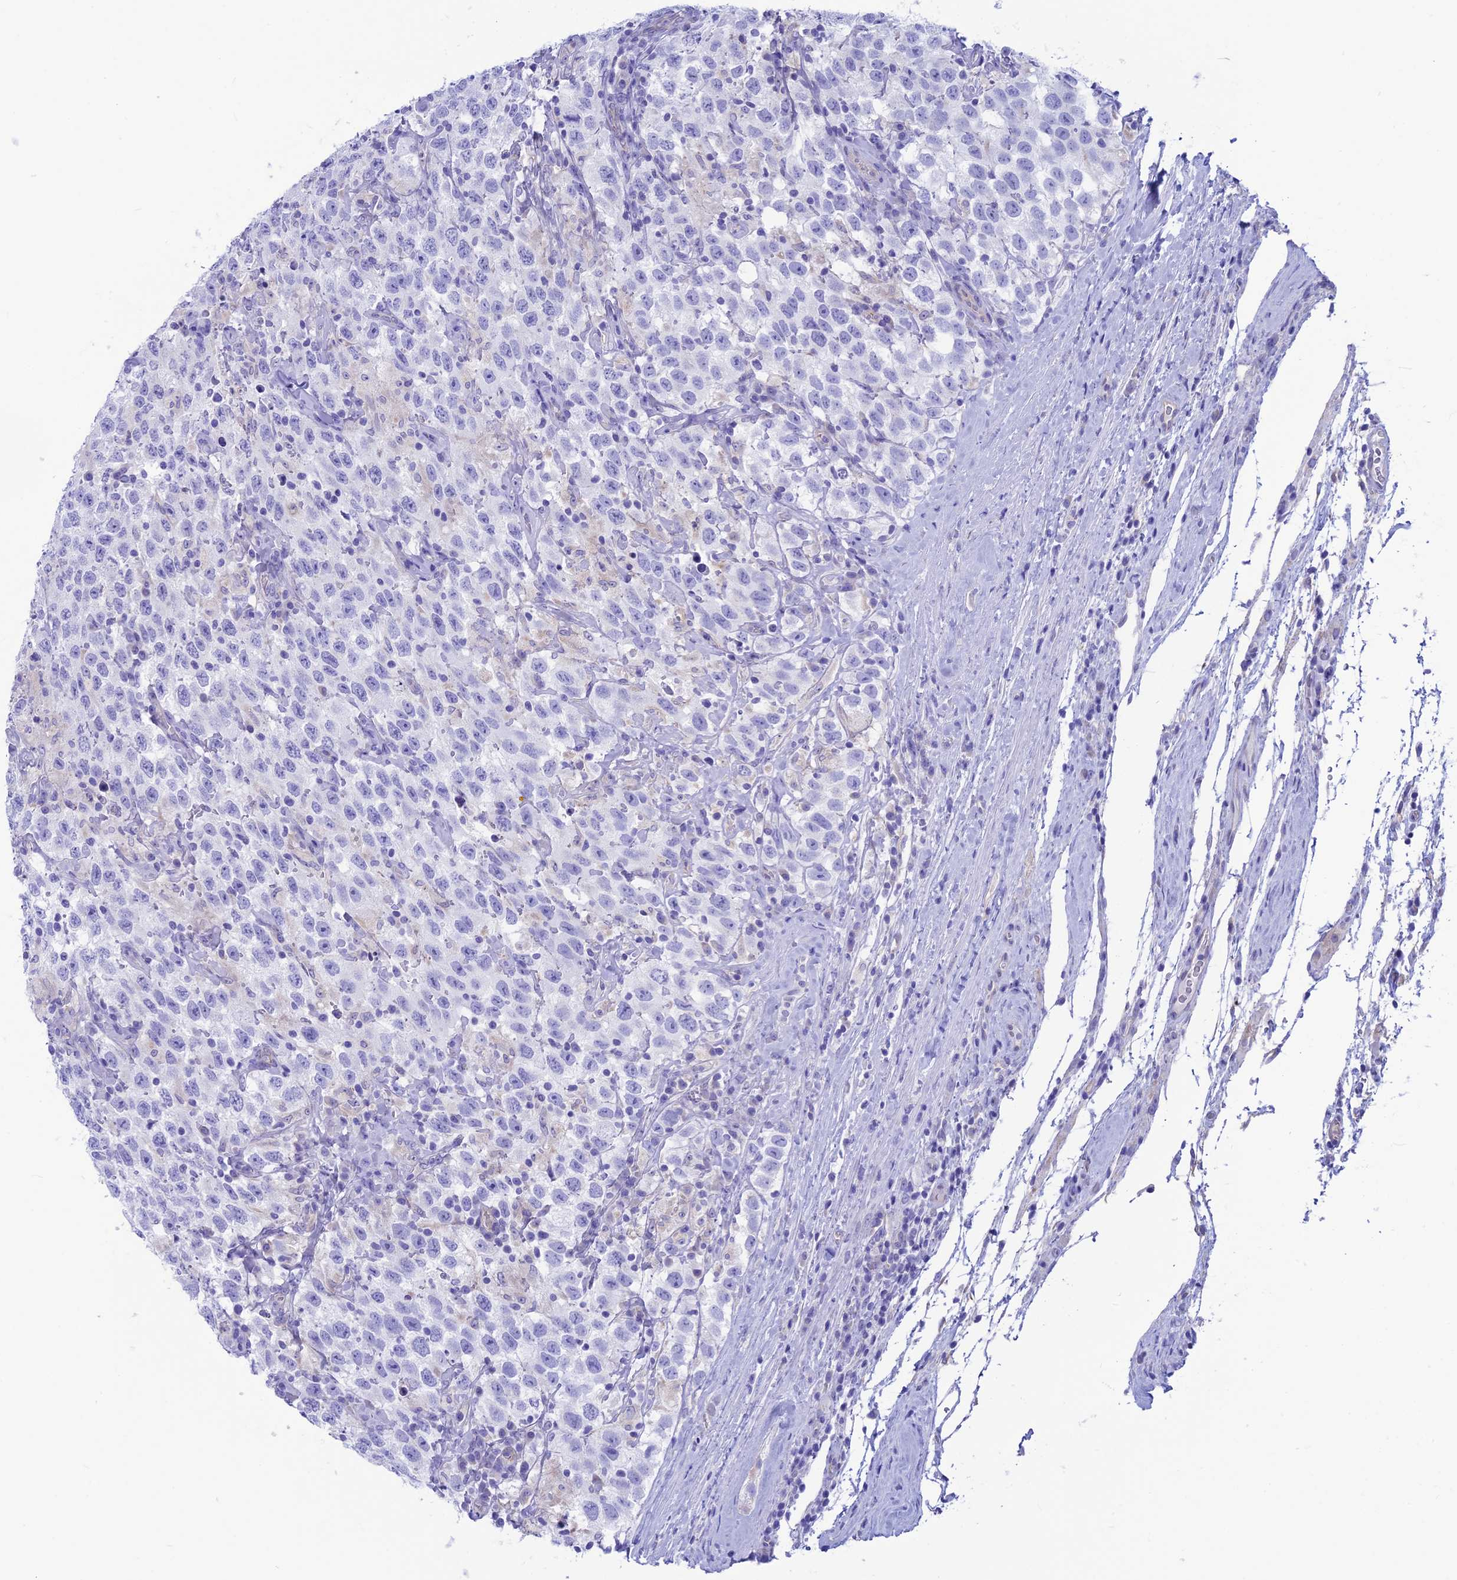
{"staining": {"intensity": "negative", "quantity": "none", "location": "none"}, "tissue": "testis cancer", "cell_type": "Tumor cells", "image_type": "cancer", "snomed": [{"axis": "morphology", "description": "Seminoma, NOS"}, {"axis": "topography", "description": "Testis"}], "caption": "Image shows no protein positivity in tumor cells of testis cancer tissue.", "gene": "GNGT2", "patient": {"sex": "male", "age": 41}}